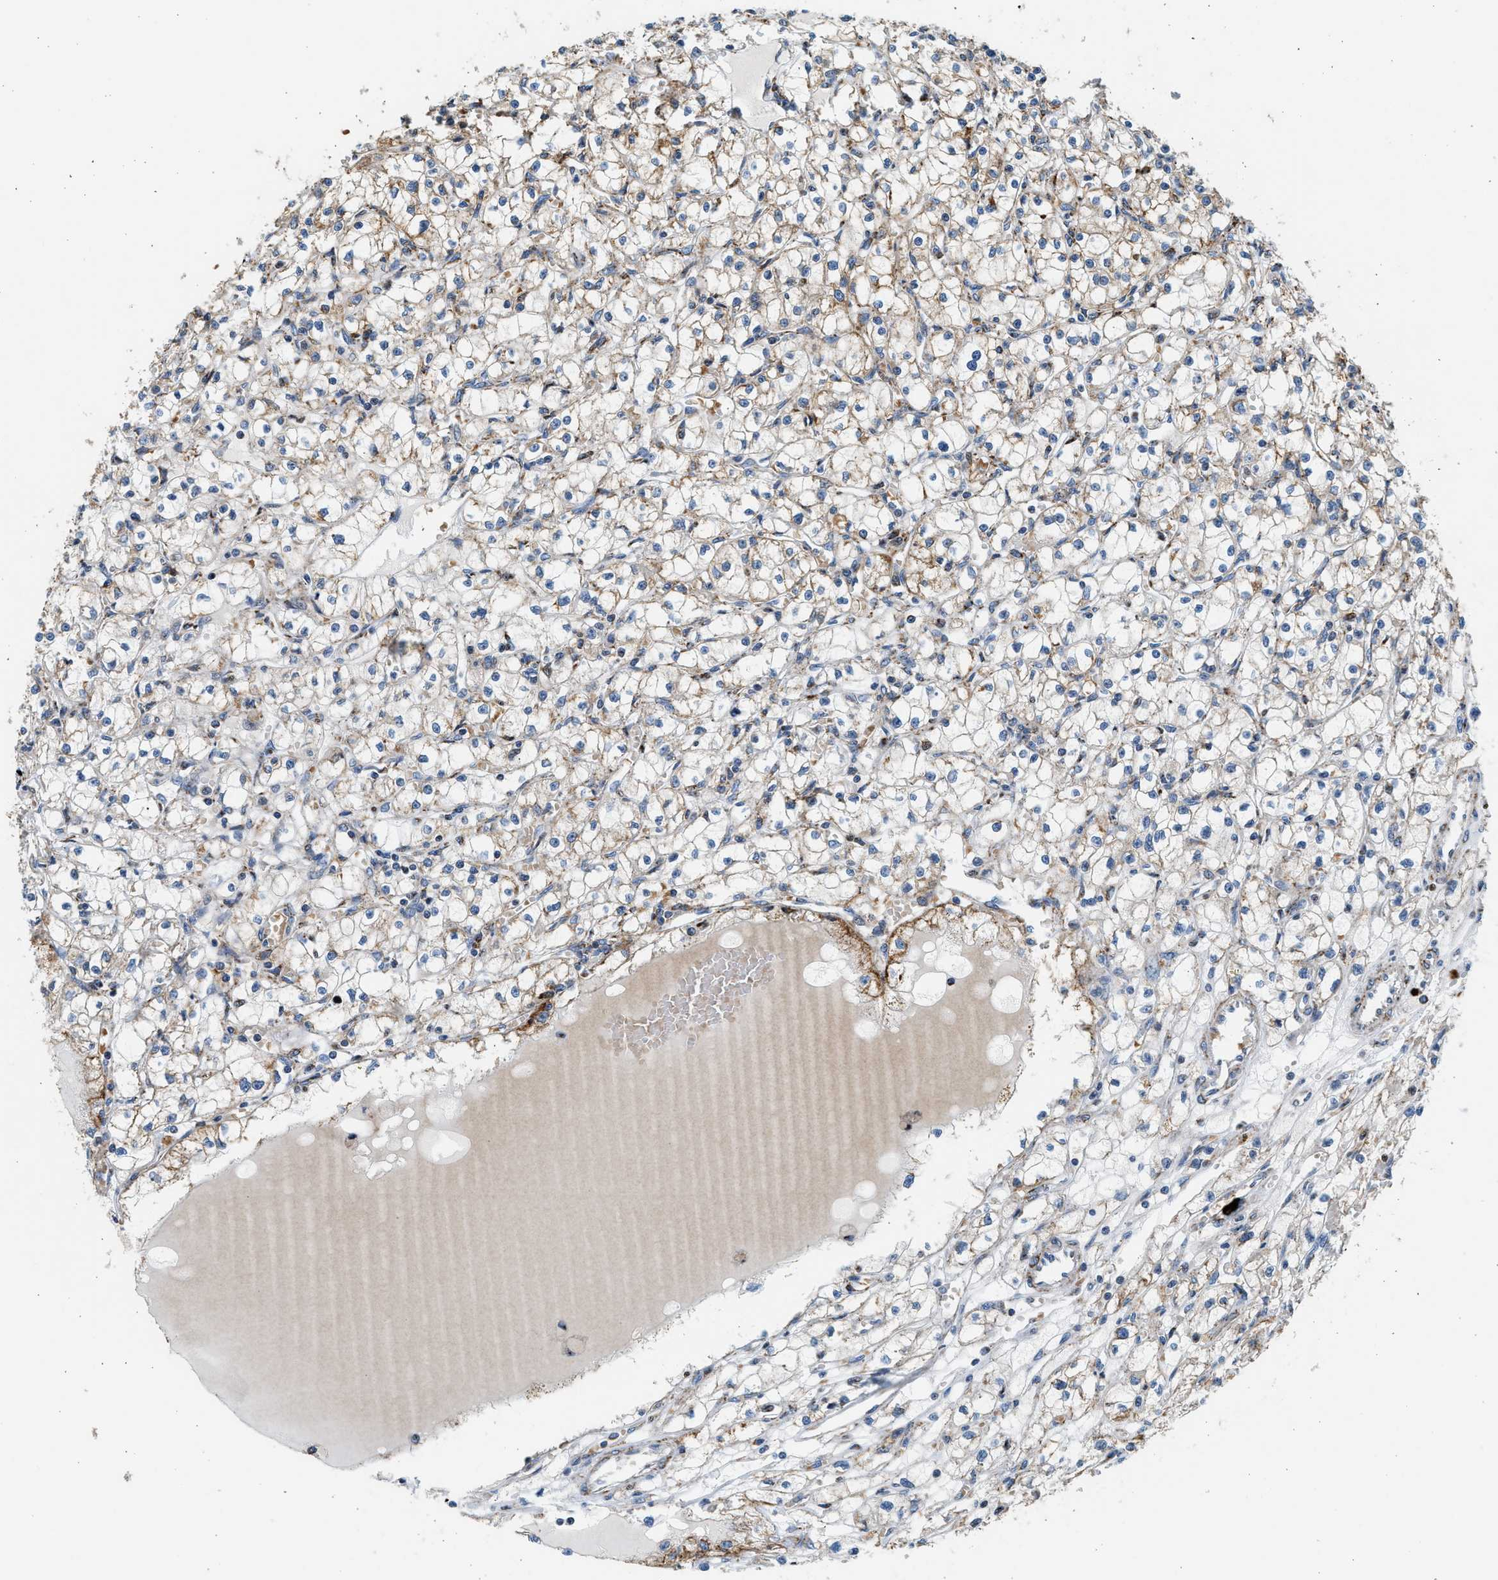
{"staining": {"intensity": "moderate", "quantity": "25%-75%", "location": "cytoplasmic/membranous"}, "tissue": "renal cancer", "cell_type": "Tumor cells", "image_type": "cancer", "snomed": [{"axis": "morphology", "description": "Adenocarcinoma, NOS"}, {"axis": "topography", "description": "Kidney"}], "caption": "Renal adenocarcinoma was stained to show a protein in brown. There is medium levels of moderate cytoplasmic/membranous expression in approximately 25%-75% of tumor cells.", "gene": "KCNMB3", "patient": {"sex": "male", "age": 56}}